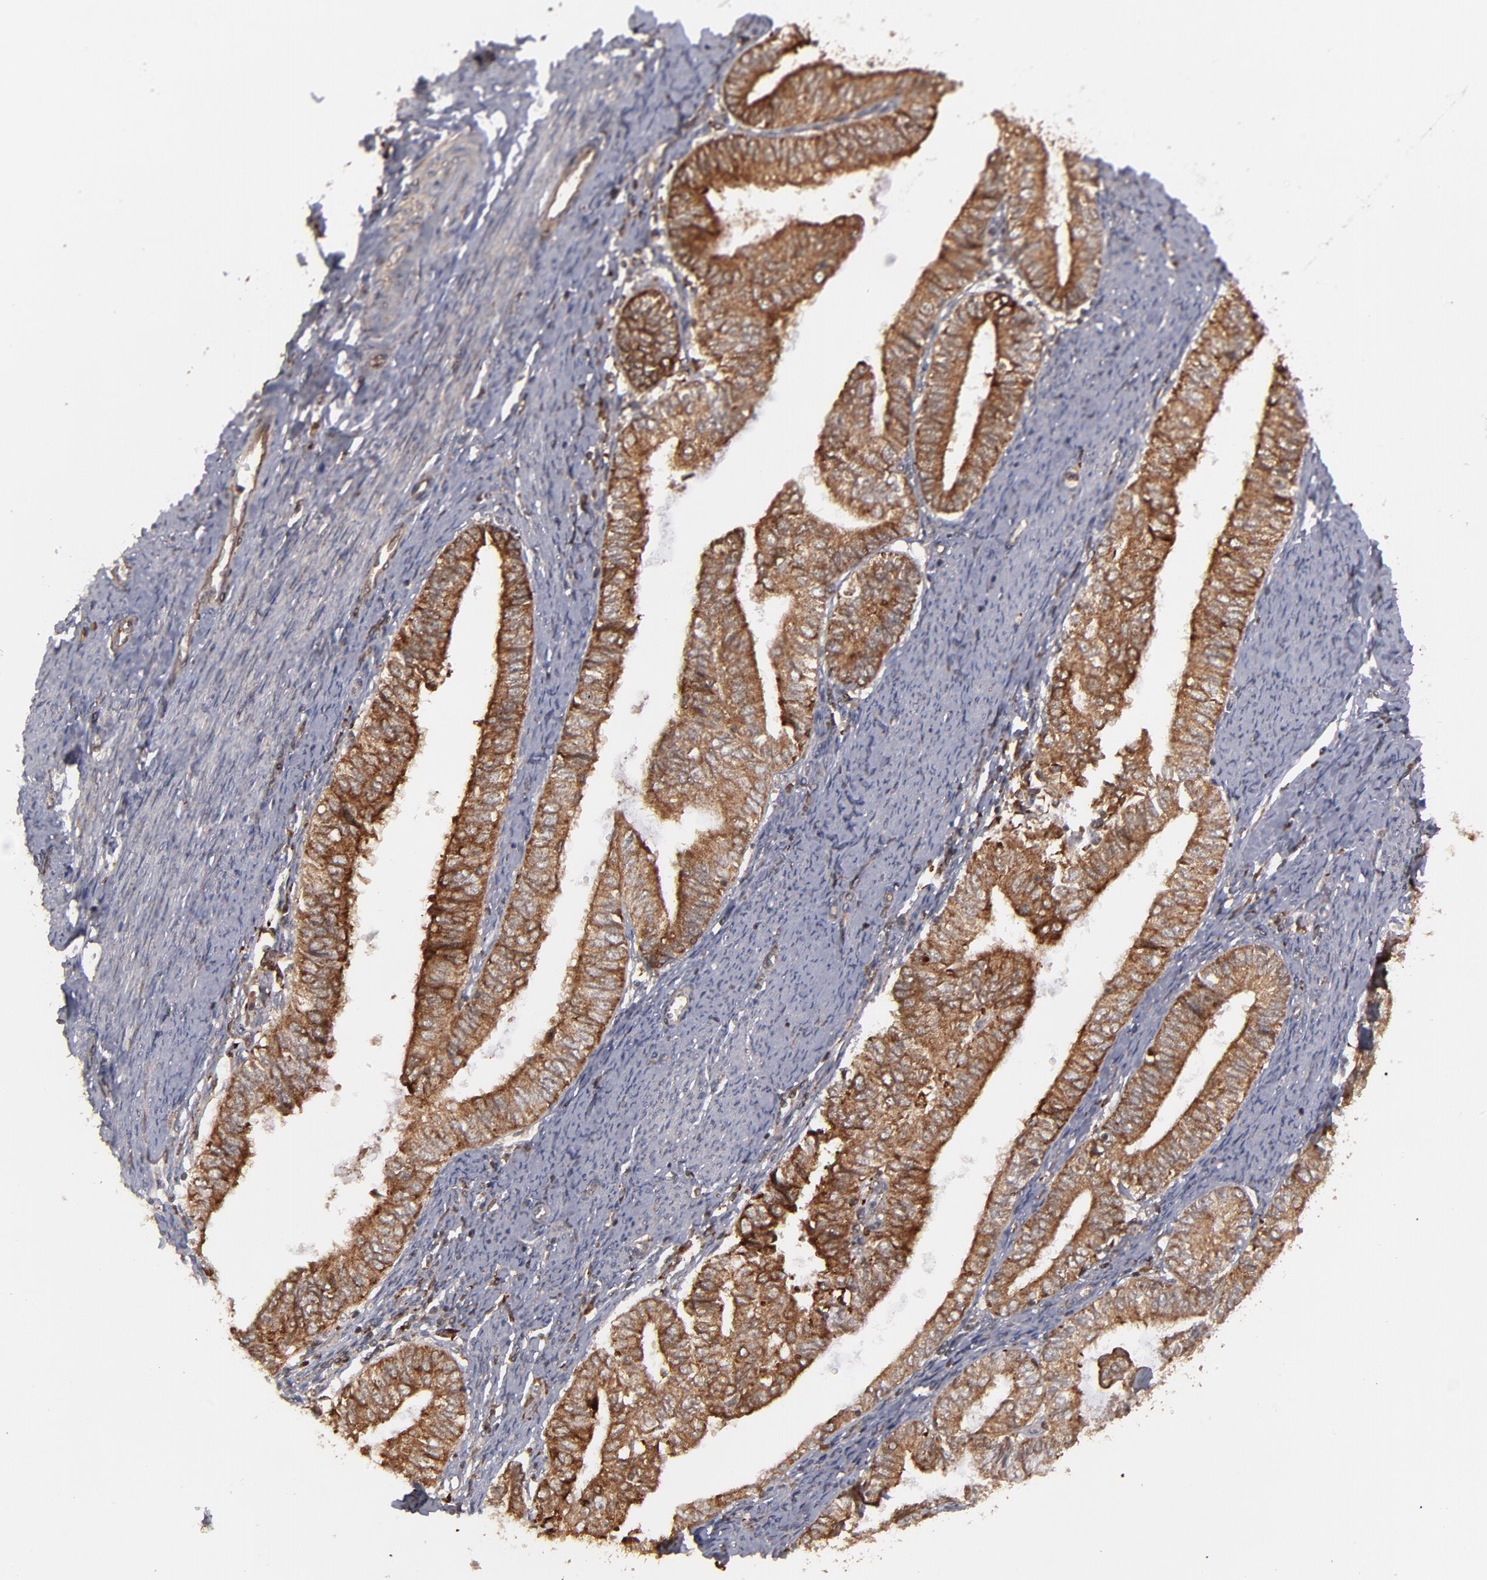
{"staining": {"intensity": "strong", "quantity": ">75%", "location": "cytoplasmic/membranous,nuclear"}, "tissue": "endometrial cancer", "cell_type": "Tumor cells", "image_type": "cancer", "snomed": [{"axis": "morphology", "description": "Adenocarcinoma, NOS"}, {"axis": "topography", "description": "Endometrium"}], "caption": "Immunohistochemistry (IHC) histopathology image of neoplastic tissue: human endometrial adenocarcinoma stained using immunohistochemistry exhibits high levels of strong protein expression localized specifically in the cytoplasmic/membranous and nuclear of tumor cells, appearing as a cytoplasmic/membranous and nuclear brown color.", "gene": "RGS6", "patient": {"sex": "female", "age": 66}}